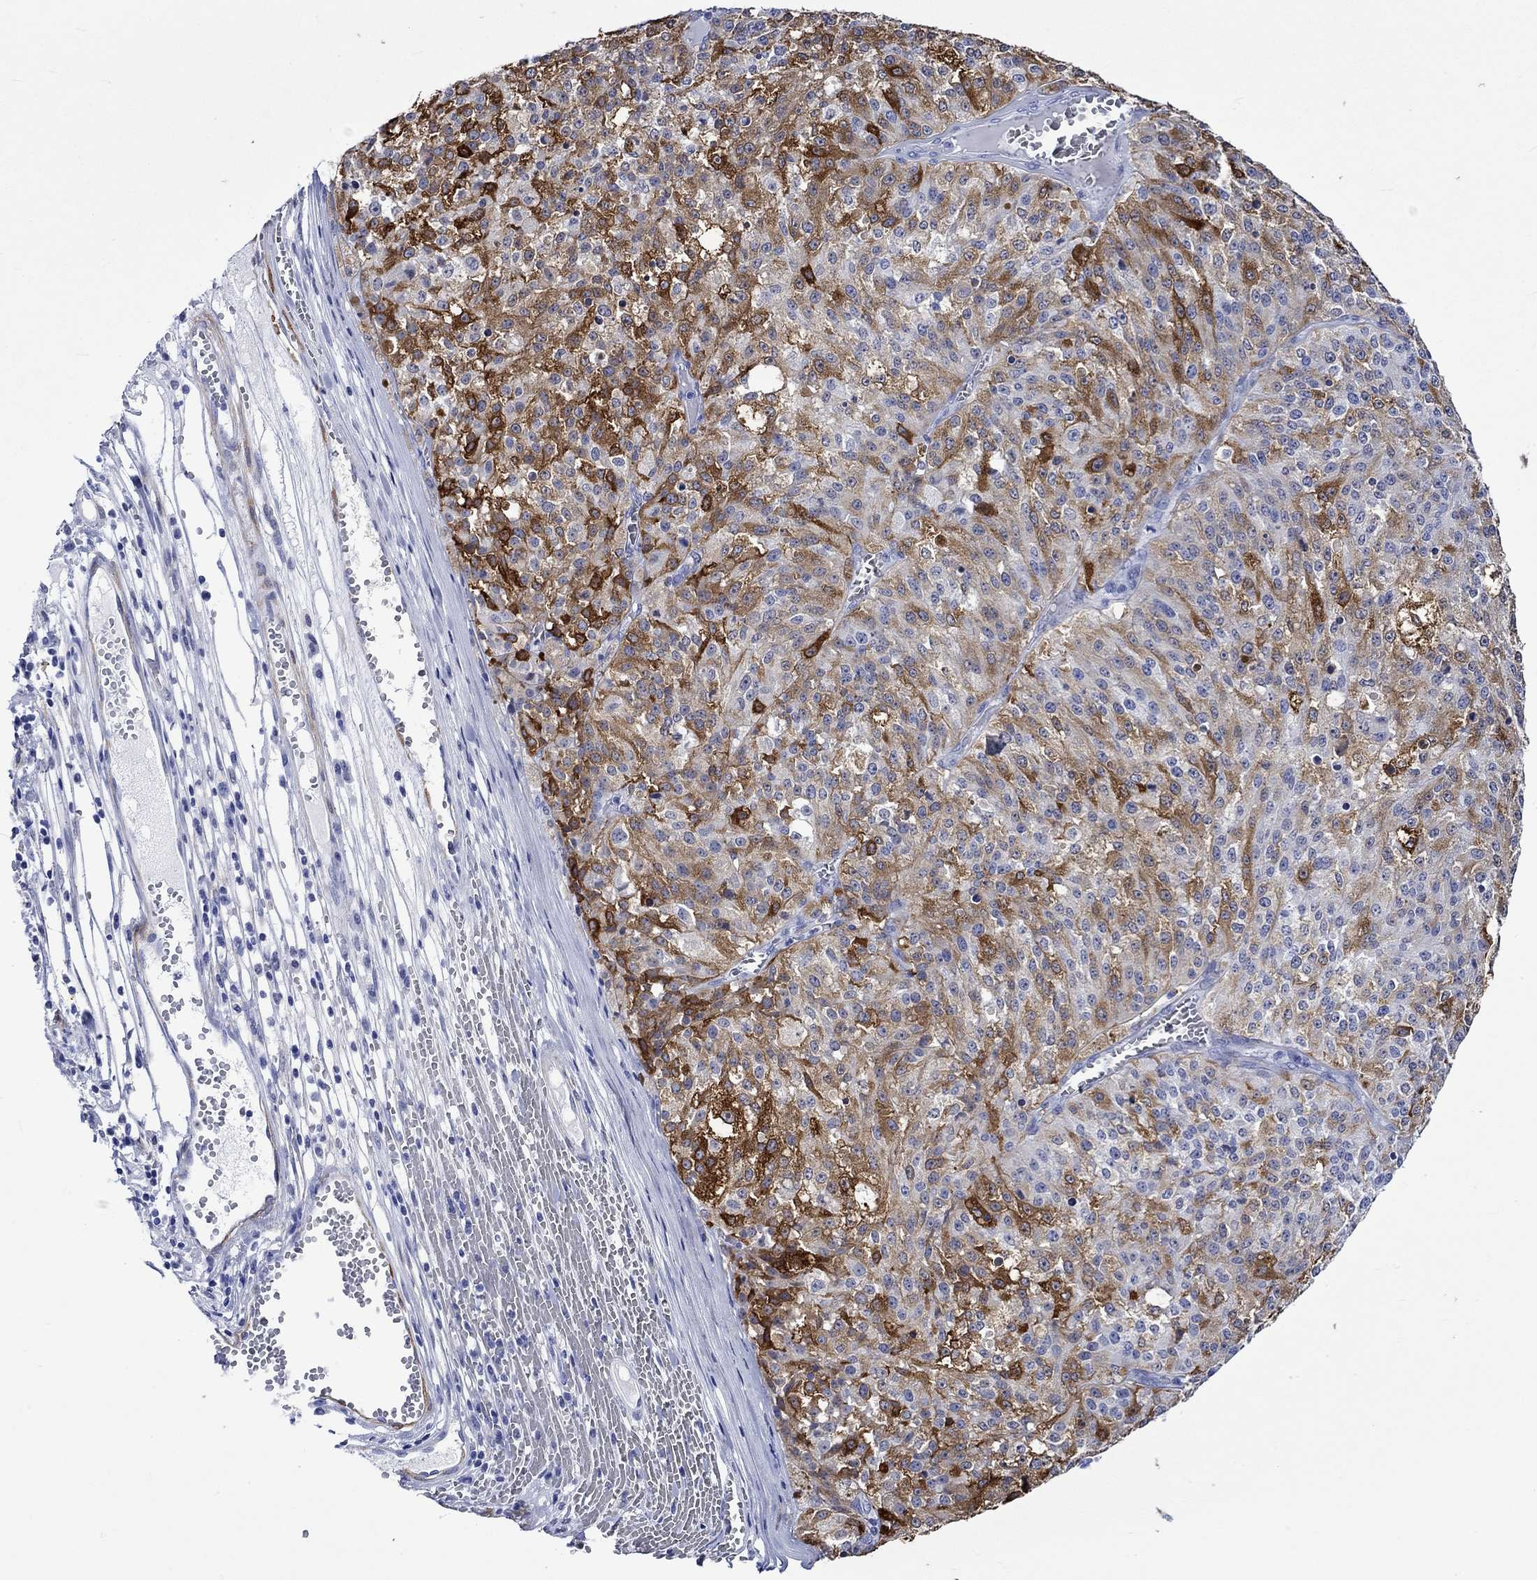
{"staining": {"intensity": "strong", "quantity": "25%-75%", "location": "cytoplasmic/membranous"}, "tissue": "melanoma", "cell_type": "Tumor cells", "image_type": "cancer", "snomed": [{"axis": "morphology", "description": "Malignant melanoma, Metastatic site"}, {"axis": "topography", "description": "Lymph node"}], "caption": "Protein expression analysis of human melanoma reveals strong cytoplasmic/membranous expression in approximately 25%-75% of tumor cells. (Stains: DAB (3,3'-diaminobenzidine) in brown, nuclei in blue, Microscopy: brightfield microscopy at high magnification).", "gene": "CRYAB", "patient": {"sex": "female", "age": 64}}